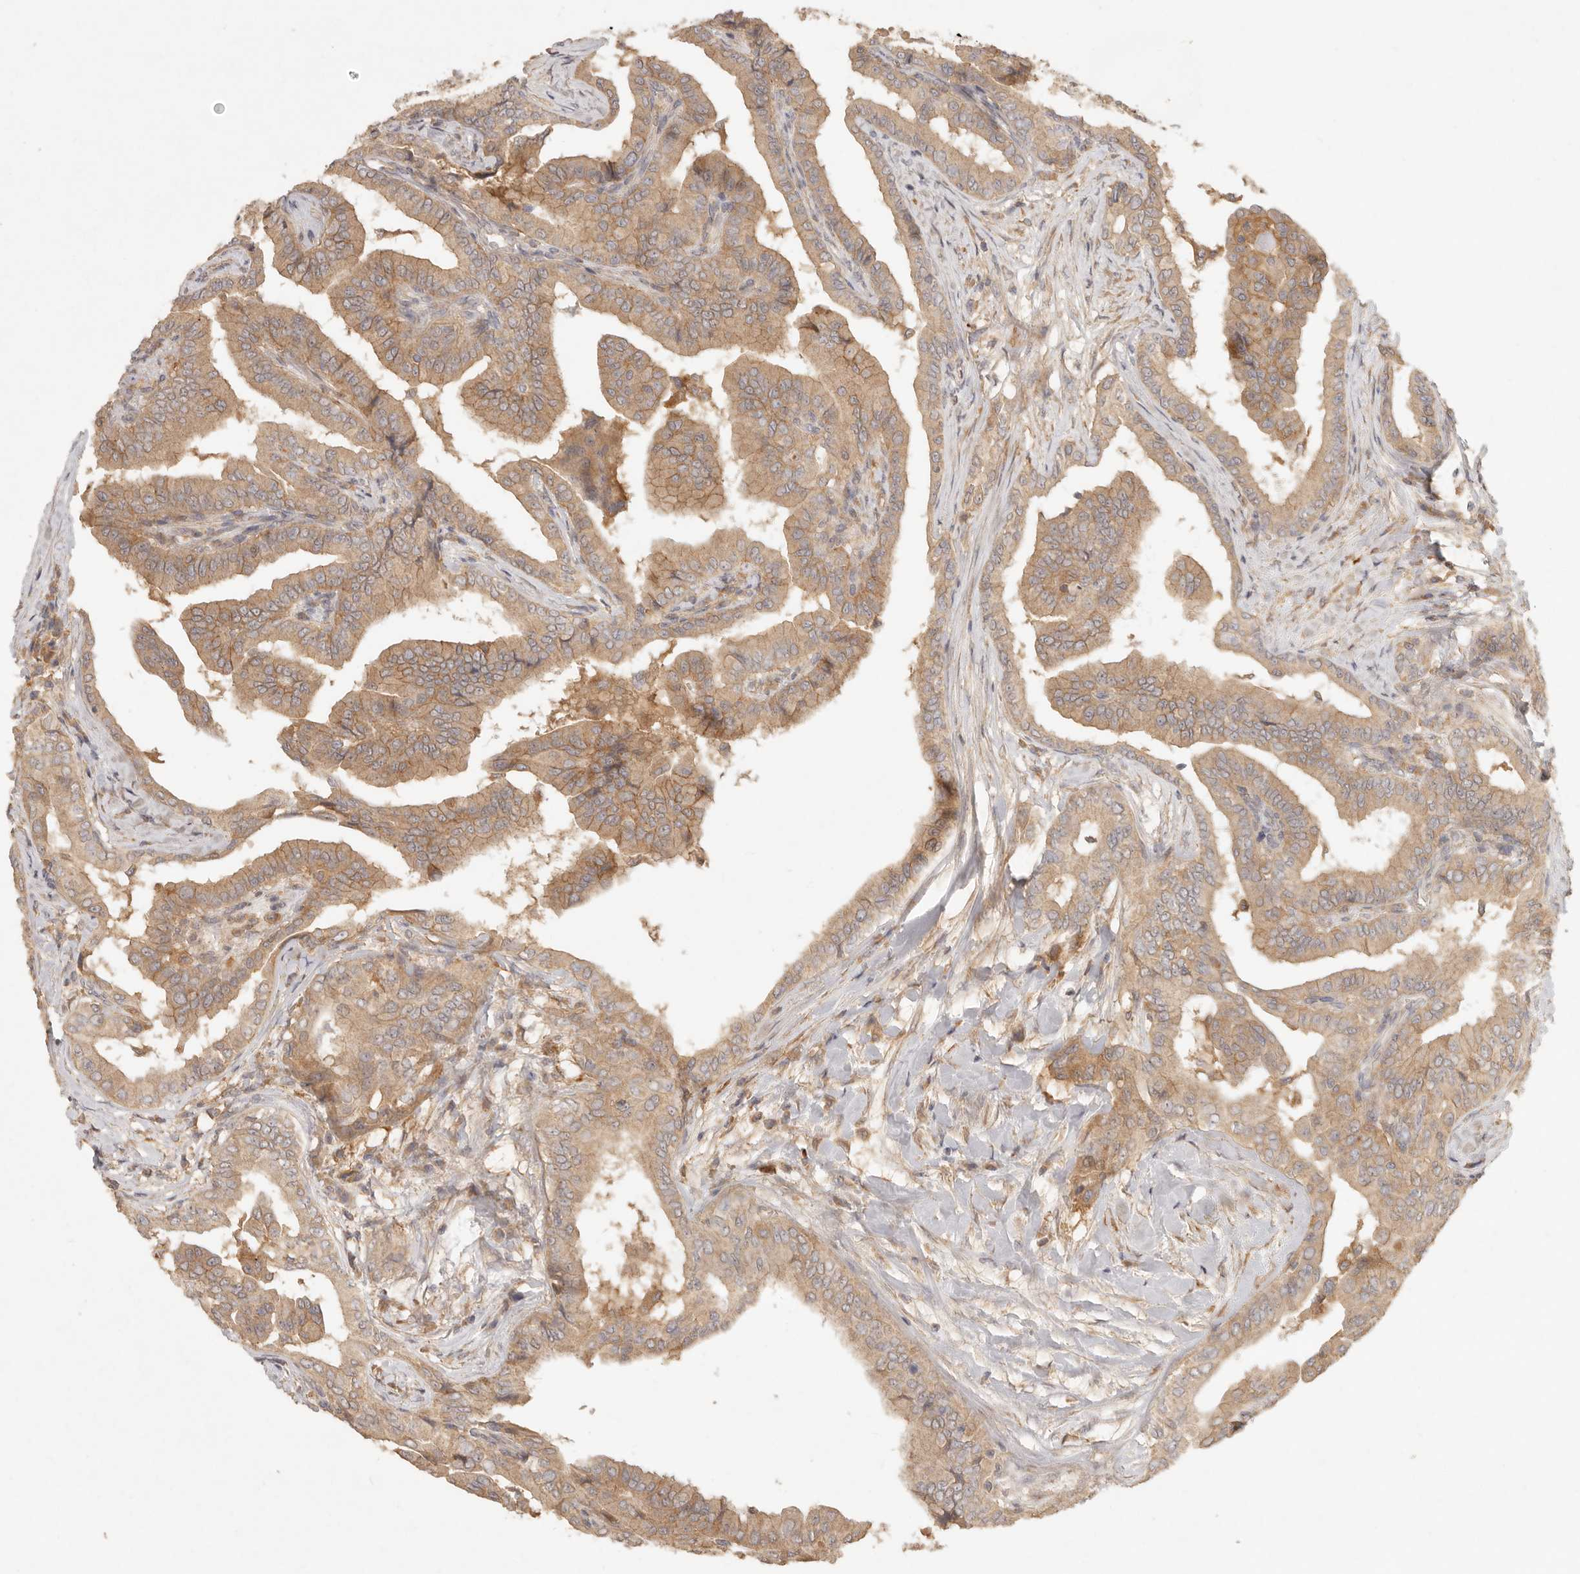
{"staining": {"intensity": "moderate", "quantity": ">75%", "location": "cytoplasmic/membranous"}, "tissue": "thyroid cancer", "cell_type": "Tumor cells", "image_type": "cancer", "snomed": [{"axis": "morphology", "description": "Papillary adenocarcinoma, NOS"}, {"axis": "topography", "description": "Thyroid gland"}], "caption": "Papillary adenocarcinoma (thyroid) stained with a brown dye exhibits moderate cytoplasmic/membranous positive staining in approximately >75% of tumor cells.", "gene": "VIPR1", "patient": {"sex": "male", "age": 33}}